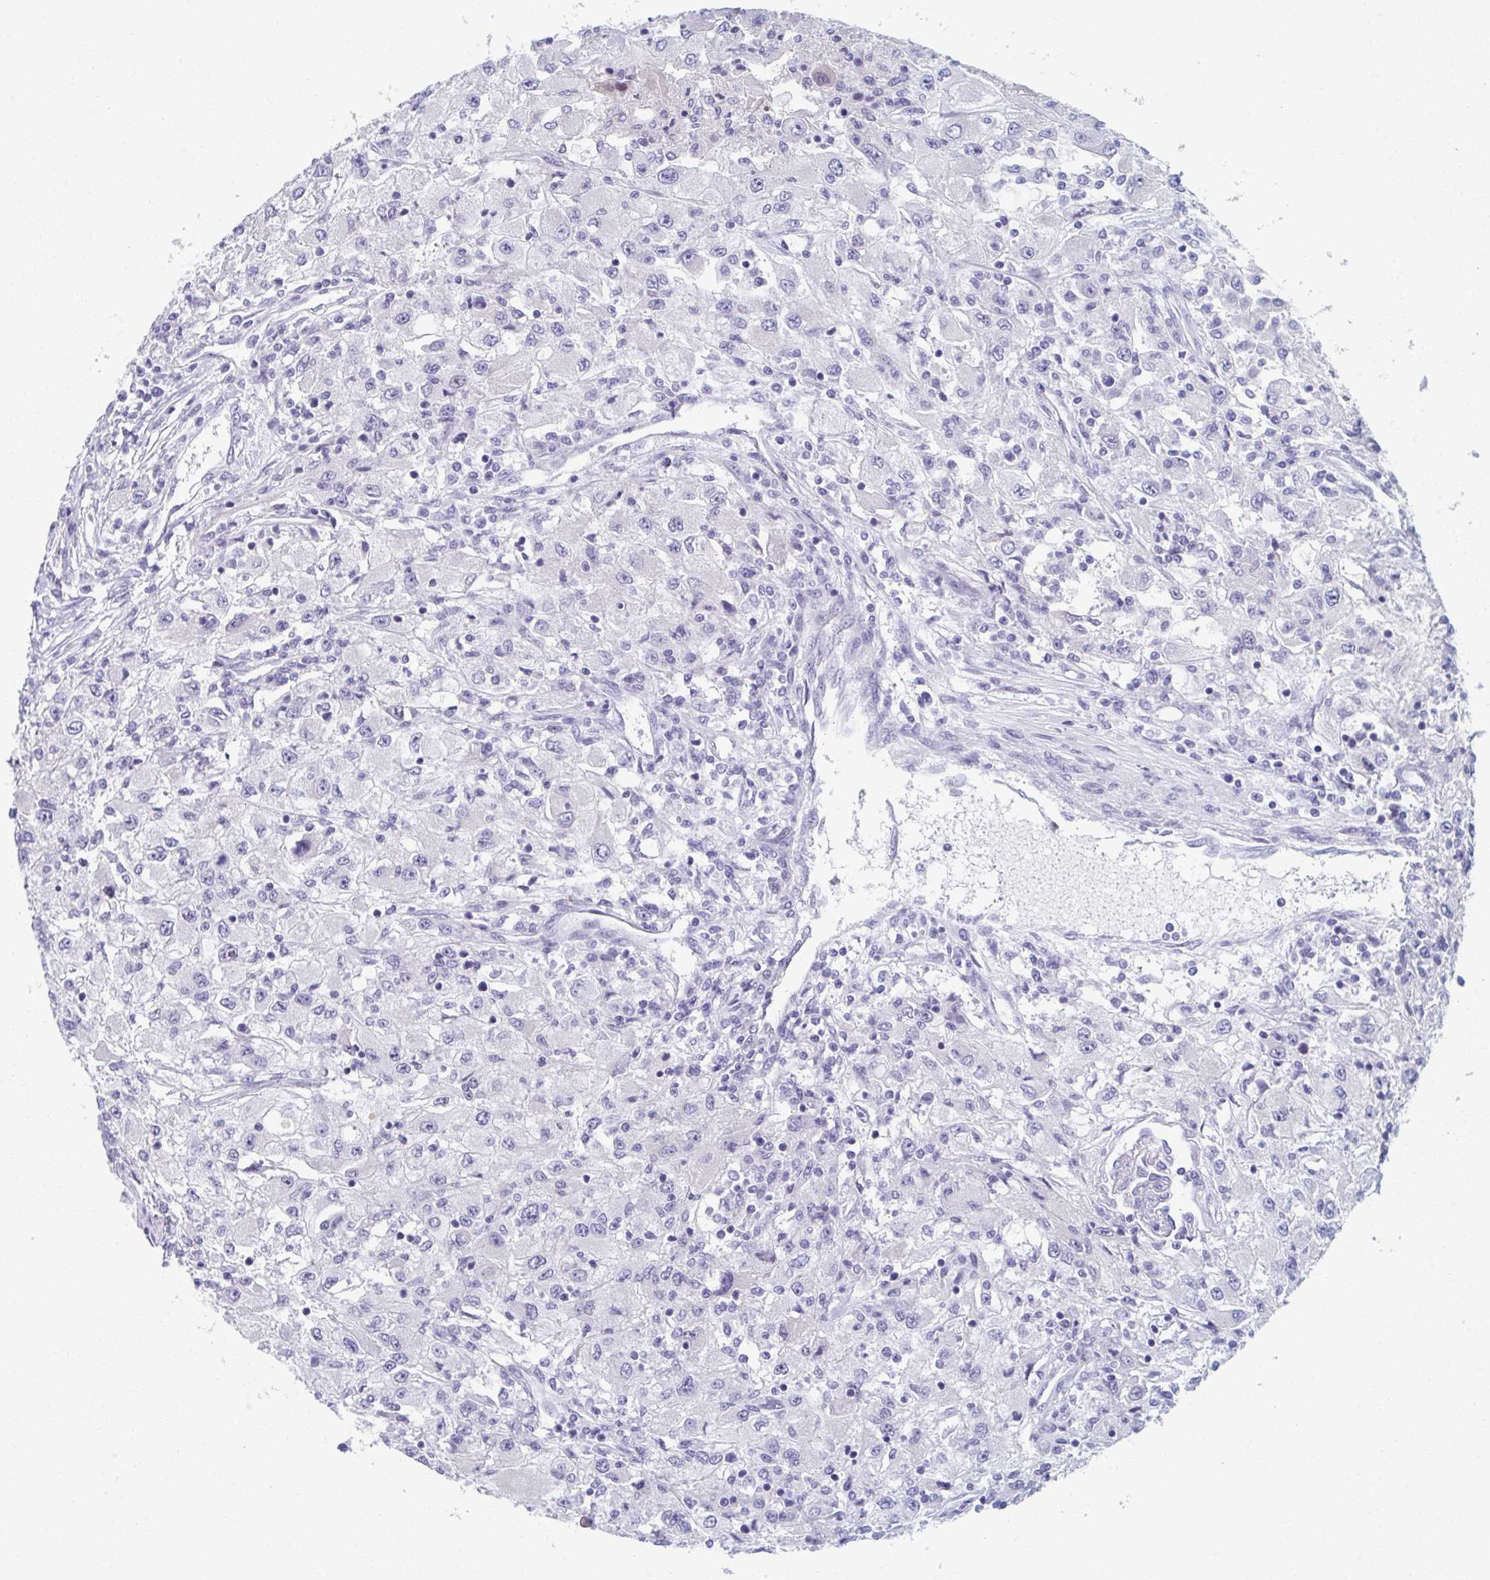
{"staining": {"intensity": "negative", "quantity": "none", "location": "none"}, "tissue": "renal cancer", "cell_type": "Tumor cells", "image_type": "cancer", "snomed": [{"axis": "morphology", "description": "Adenocarcinoma, NOS"}, {"axis": "topography", "description": "Kidney"}], "caption": "Immunohistochemical staining of human renal cancer (adenocarcinoma) displays no significant positivity in tumor cells. Brightfield microscopy of IHC stained with DAB (3,3'-diaminobenzidine) (brown) and hematoxylin (blue), captured at high magnification.", "gene": "ABHD16B", "patient": {"sex": "female", "age": 67}}